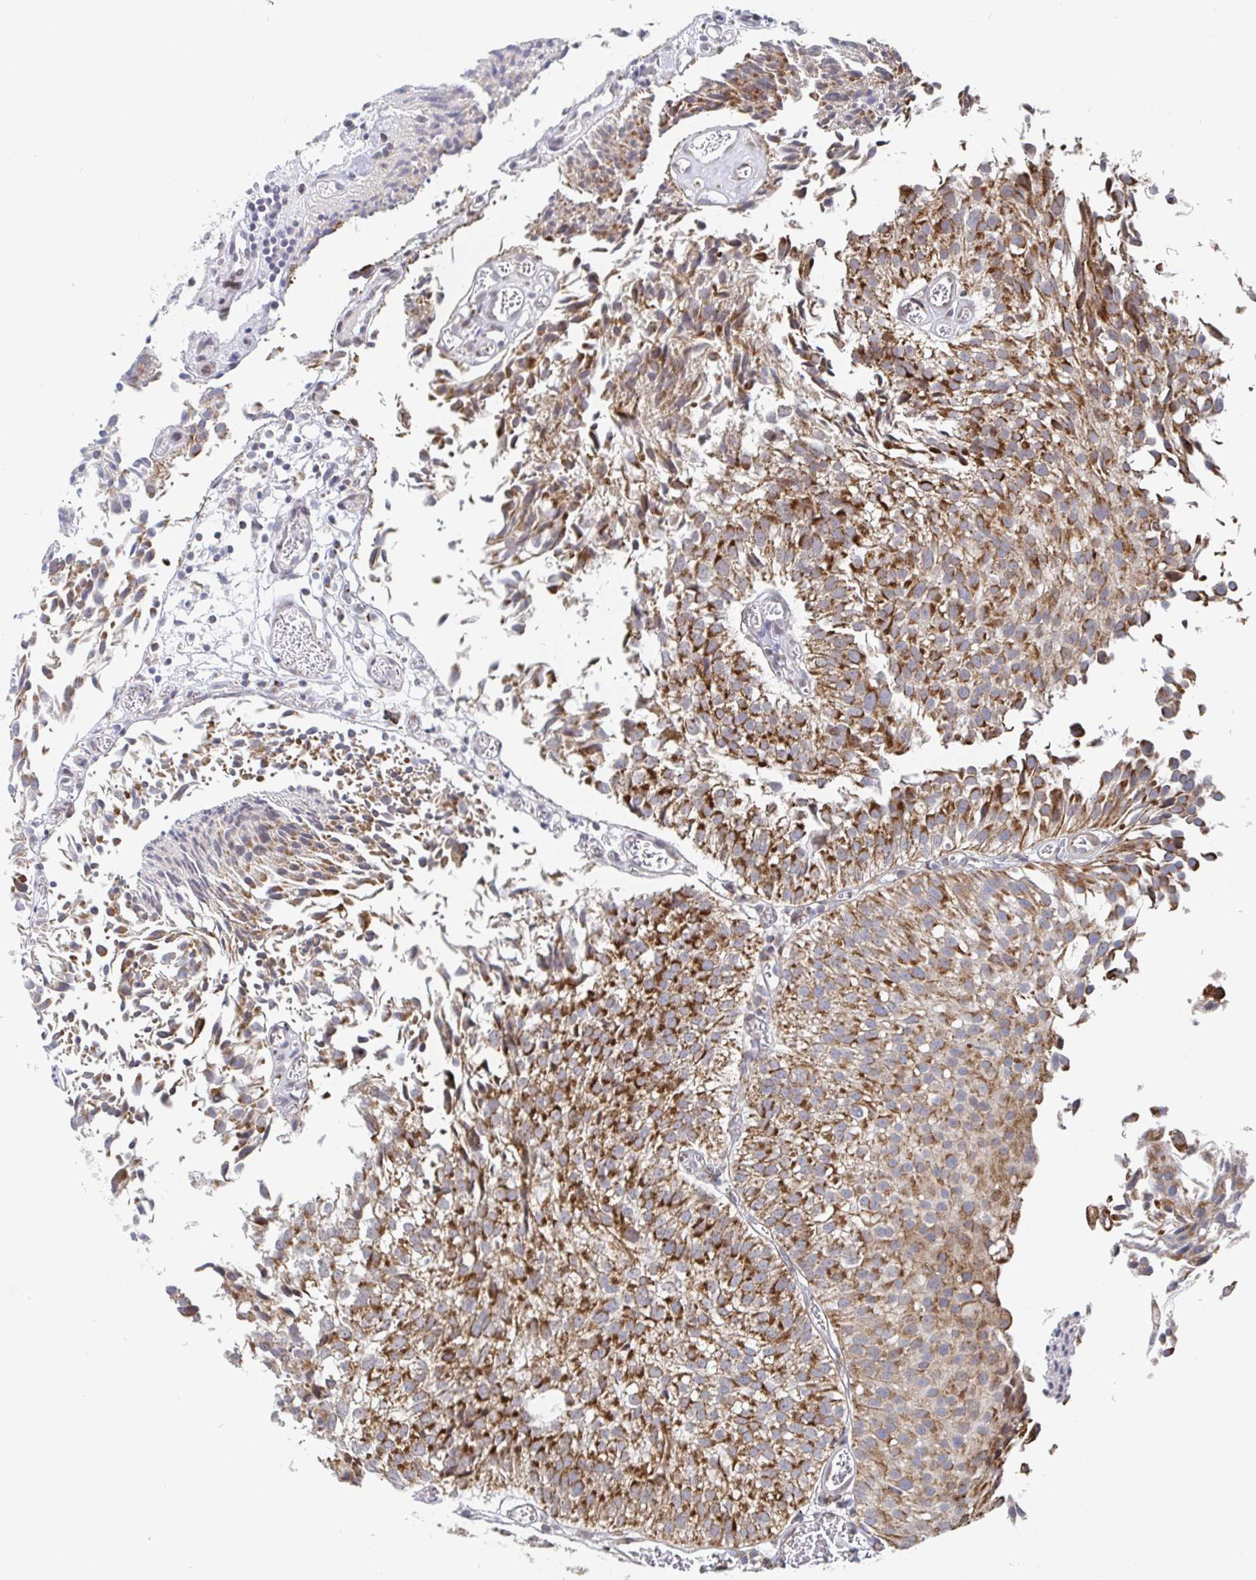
{"staining": {"intensity": "moderate", "quantity": ">75%", "location": "cytoplasmic/membranous"}, "tissue": "urothelial cancer", "cell_type": "Tumor cells", "image_type": "cancer", "snomed": [{"axis": "morphology", "description": "Urothelial carcinoma, Low grade"}, {"axis": "topography", "description": "Urinary bladder"}], "caption": "Urothelial cancer stained with a protein marker reveals moderate staining in tumor cells.", "gene": "STARD8", "patient": {"sex": "male", "age": 80}}